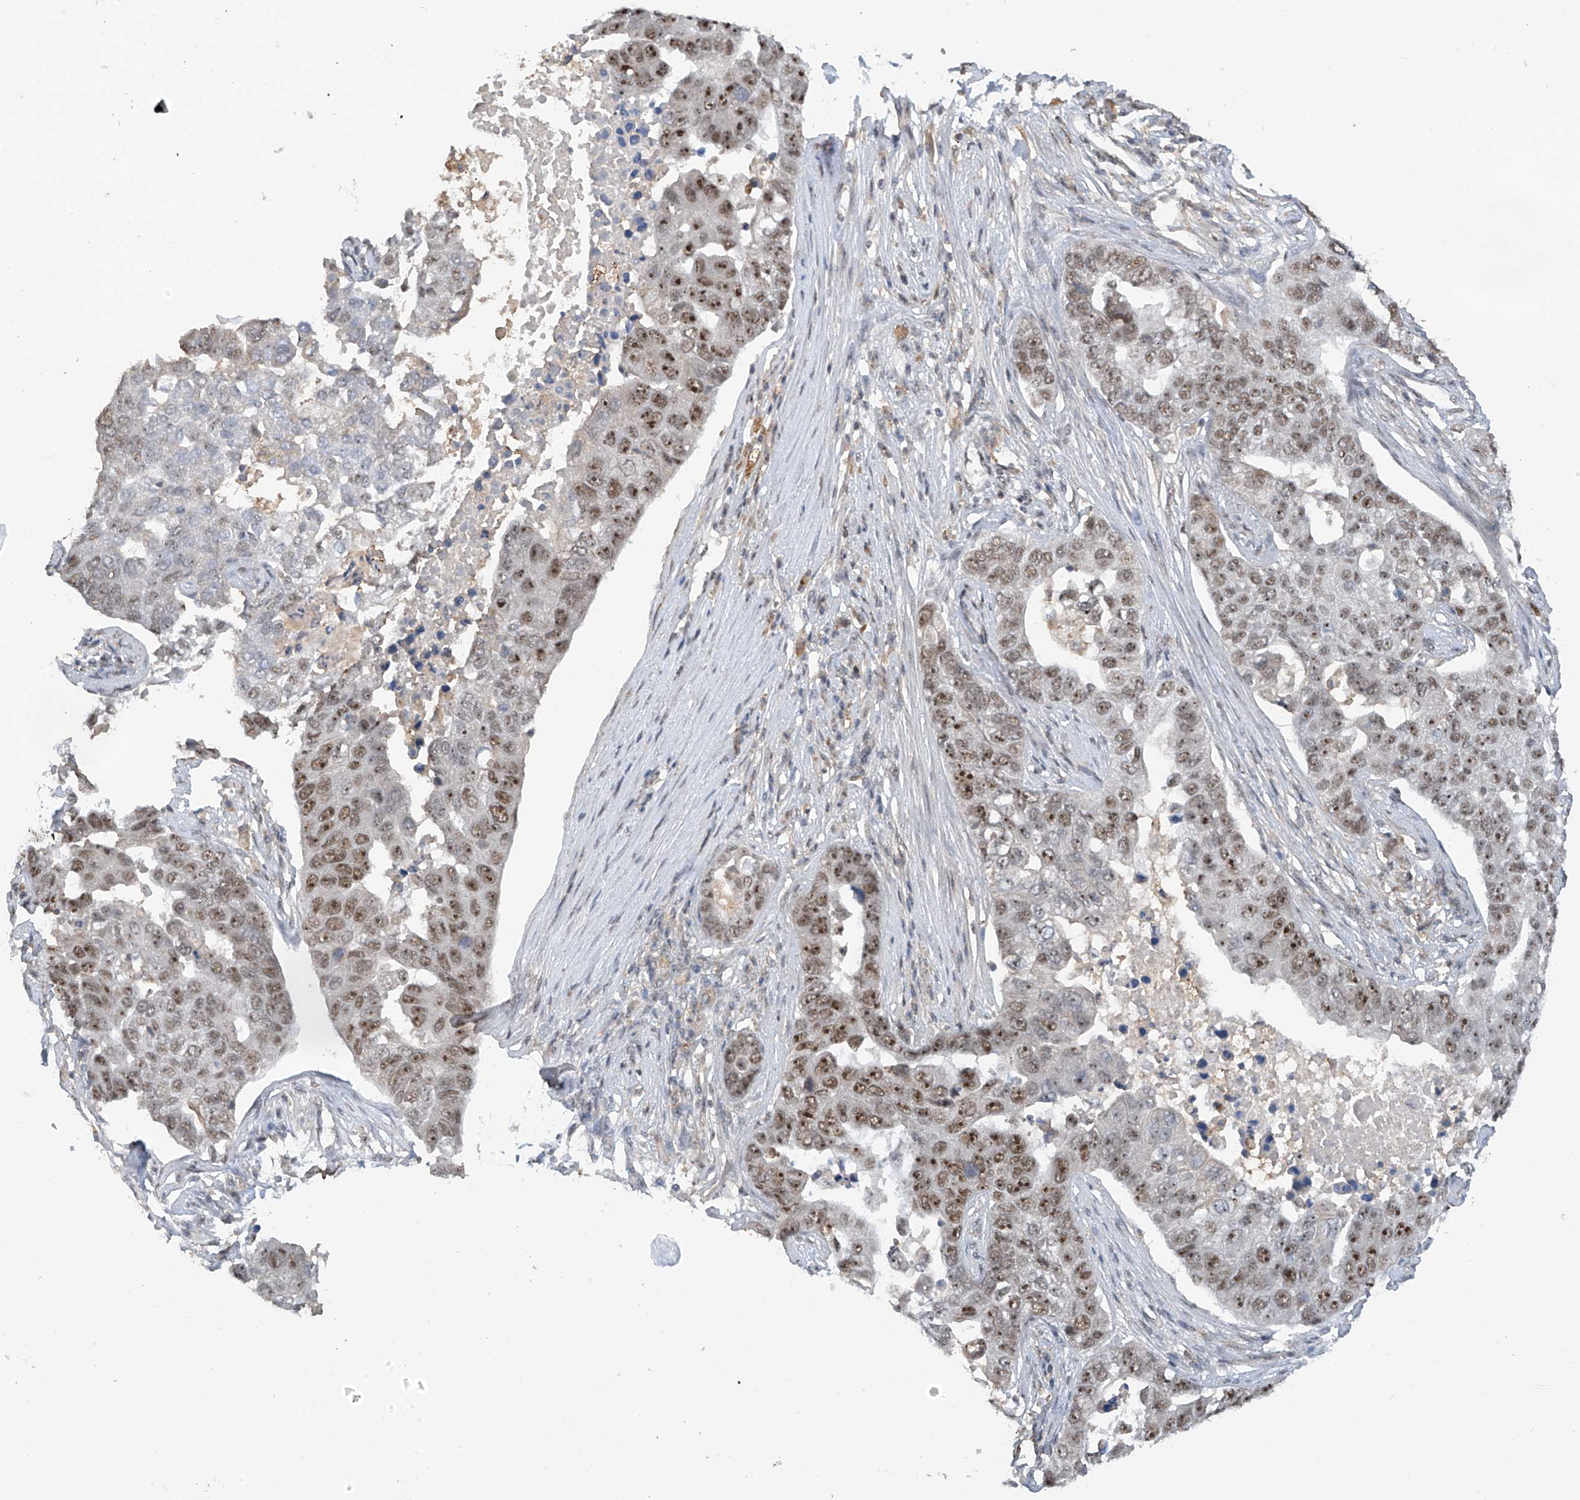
{"staining": {"intensity": "moderate", "quantity": ">75%", "location": "nuclear"}, "tissue": "pancreatic cancer", "cell_type": "Tumor cells", "image_type": "cancer", "snomed": [{"axis": "morphology", "description": "Adenocarcinoma, NOS"}, {"axis": "topography", "description": "Pancreas"}], "caption": "A histopathology image of adenocarcinoma (pancreatic) stained for a protein exhibits moderate nuclear brown staining in tumor cells. (IHC, brightfield microscopy, high magnification).", "gene": "C1orf131", "patient": {"sex": "female", "age": 61}}